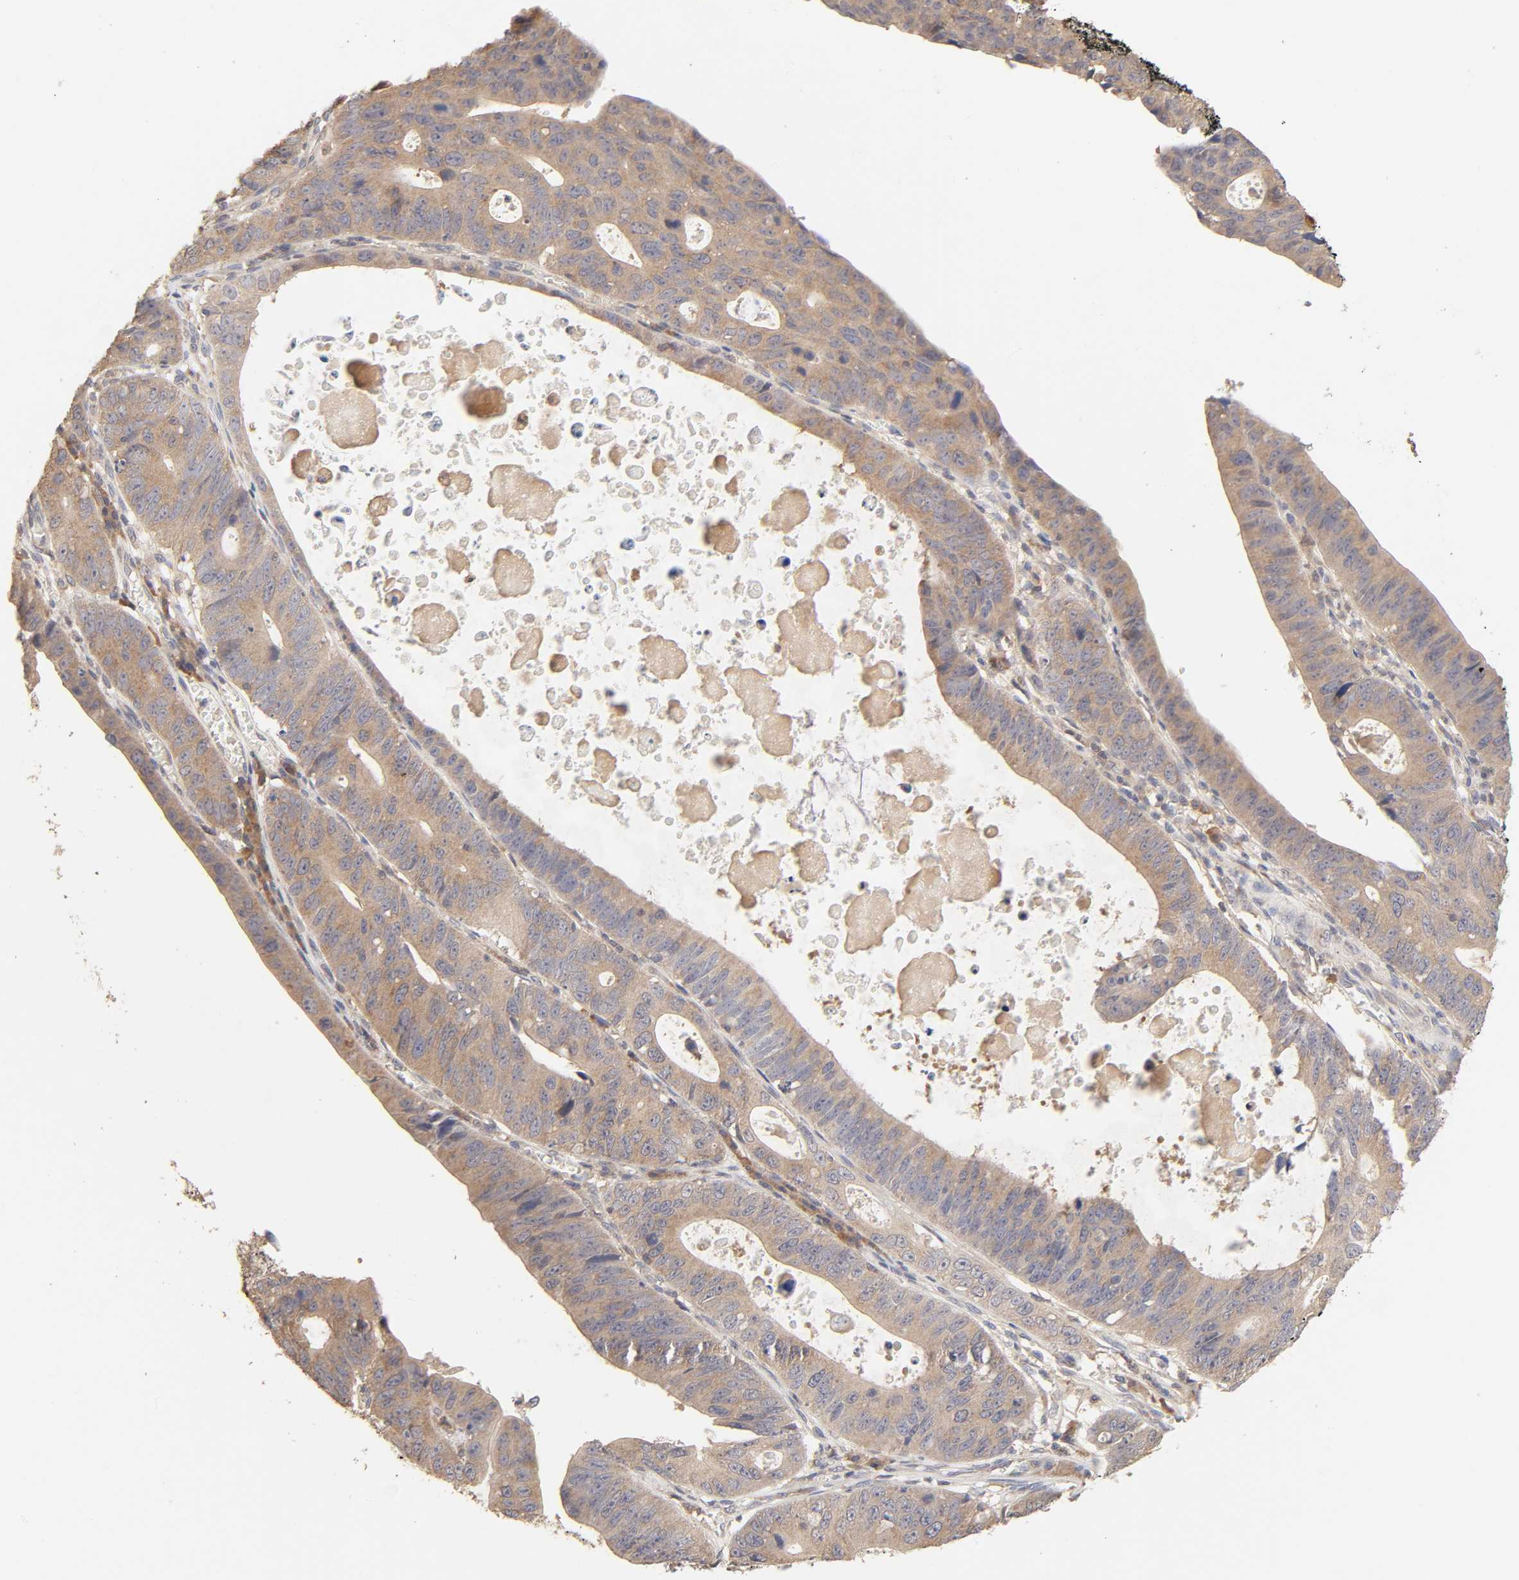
{"staining": {"intensity": "moderate", "quantity": ">75%", "location": "cytoplasmic/membranous"}, "tissue": "stomach cancer", "cell_type": "Tumor cells", "image_type": "cancer", "snomed": [{"axis": "morphology", "description": "Adenocarcinoma, NOS"}, {"axis": "topography", "description": "Stomach"}], "caption": "Immunohistochemical staining of stomach cancer (adenocarcinoma) reveals medium levels of moderate cytoplasmic/membranous staining in about >75% of tumor cells. (Brightfield microscopy of DAB IHC at high magnification).", "gene": "AP1G2", "patient": {"sex": "male", "age": 59}}